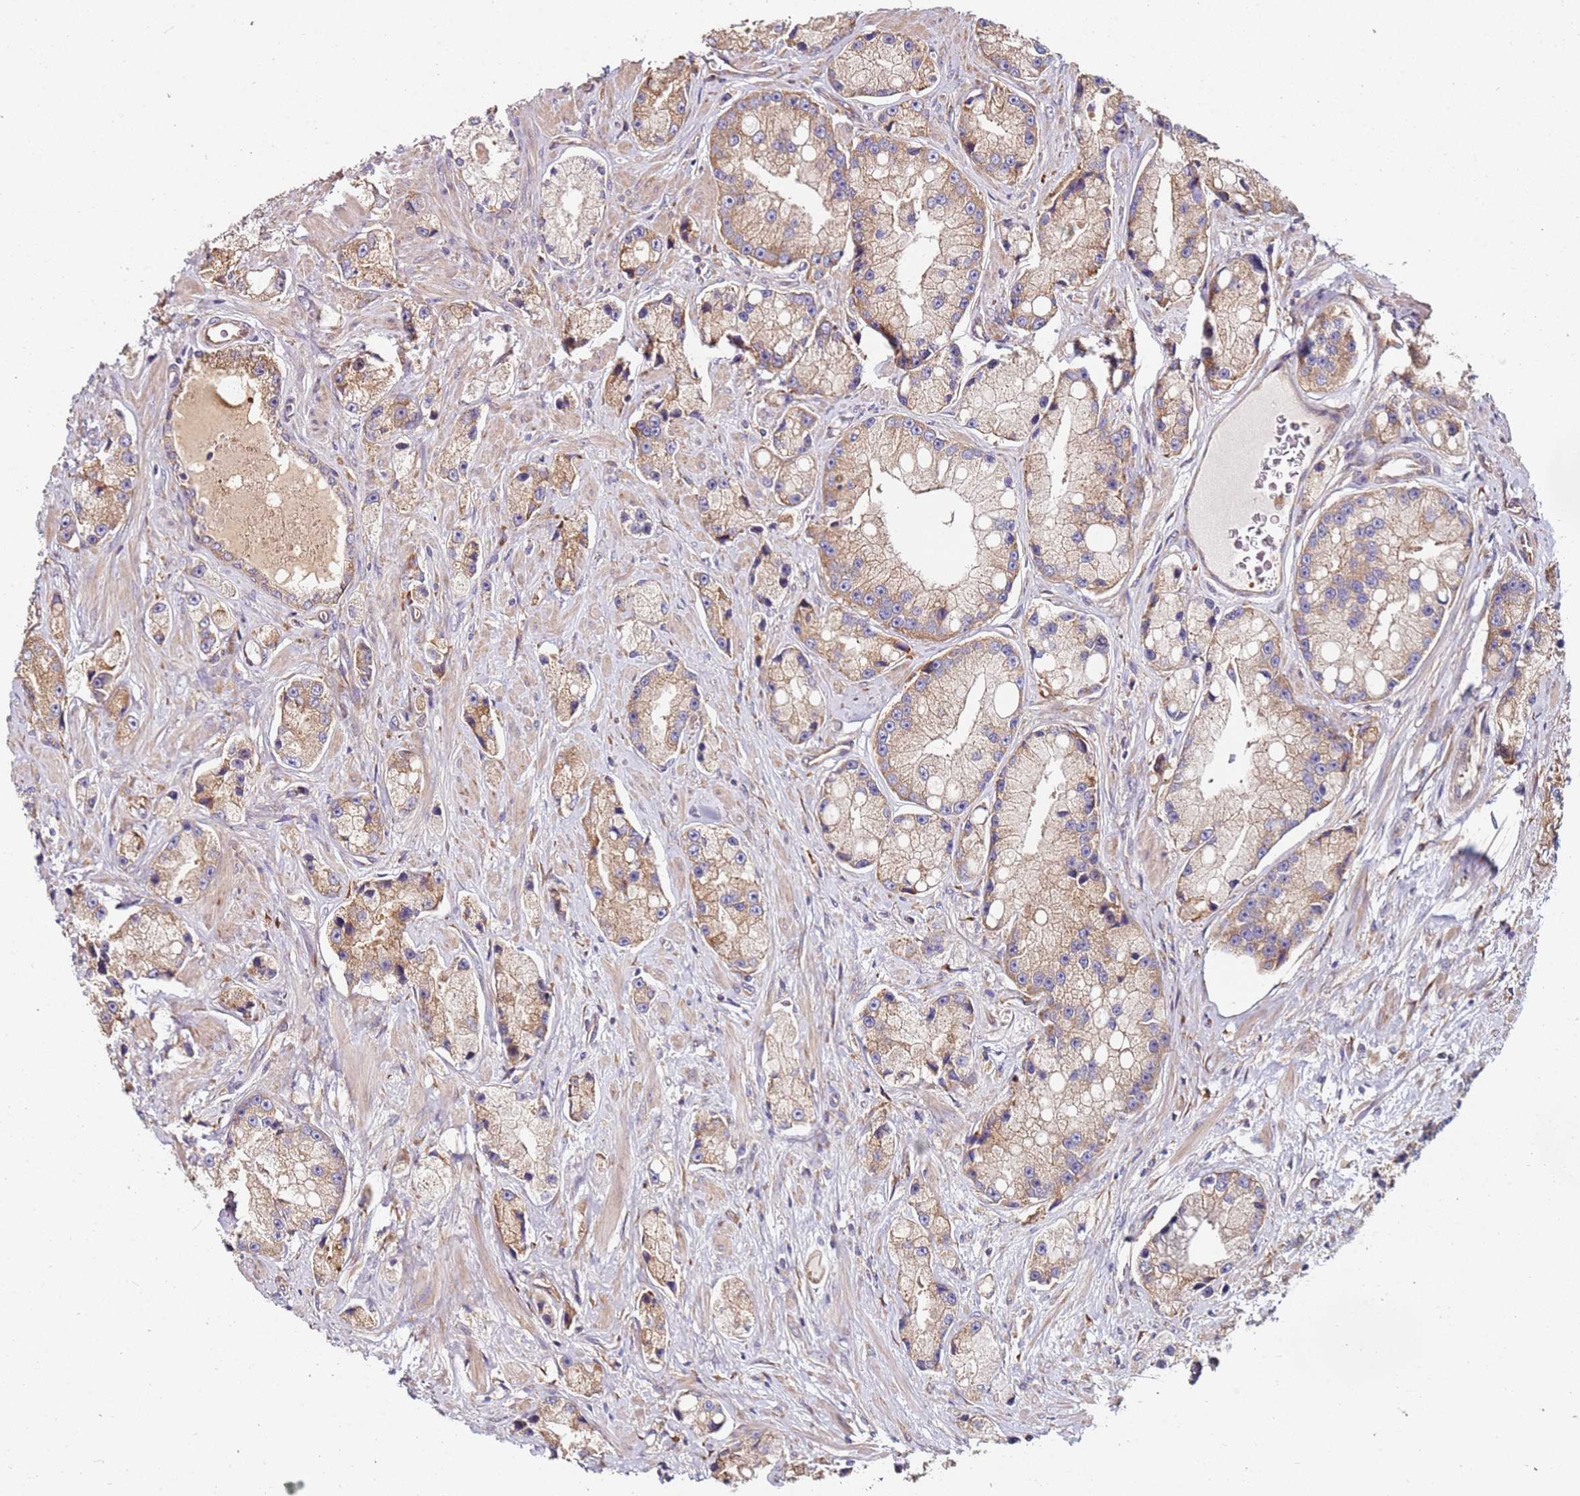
{"staining": {"intensity": "weak", "quantity": ">75%", "location": "cytoplasmic/membranous"}, "tissue": "prostate cancer", "cell_type": "Tumor cells", "image_type": "cancer", "snomed": [{"axis": "morphology", "description": "Adenocarcinoma, High grade"}, {"axis": "topography", "description": "Prostate"}], "caption": "Human prostate cancer stained with a brown dye reveals weak cytoplasmic/membranous positive positivity in about >75% of tumor cells.", "gene": "RPS3A", "patient": {"sex": "male", "age": 74}}